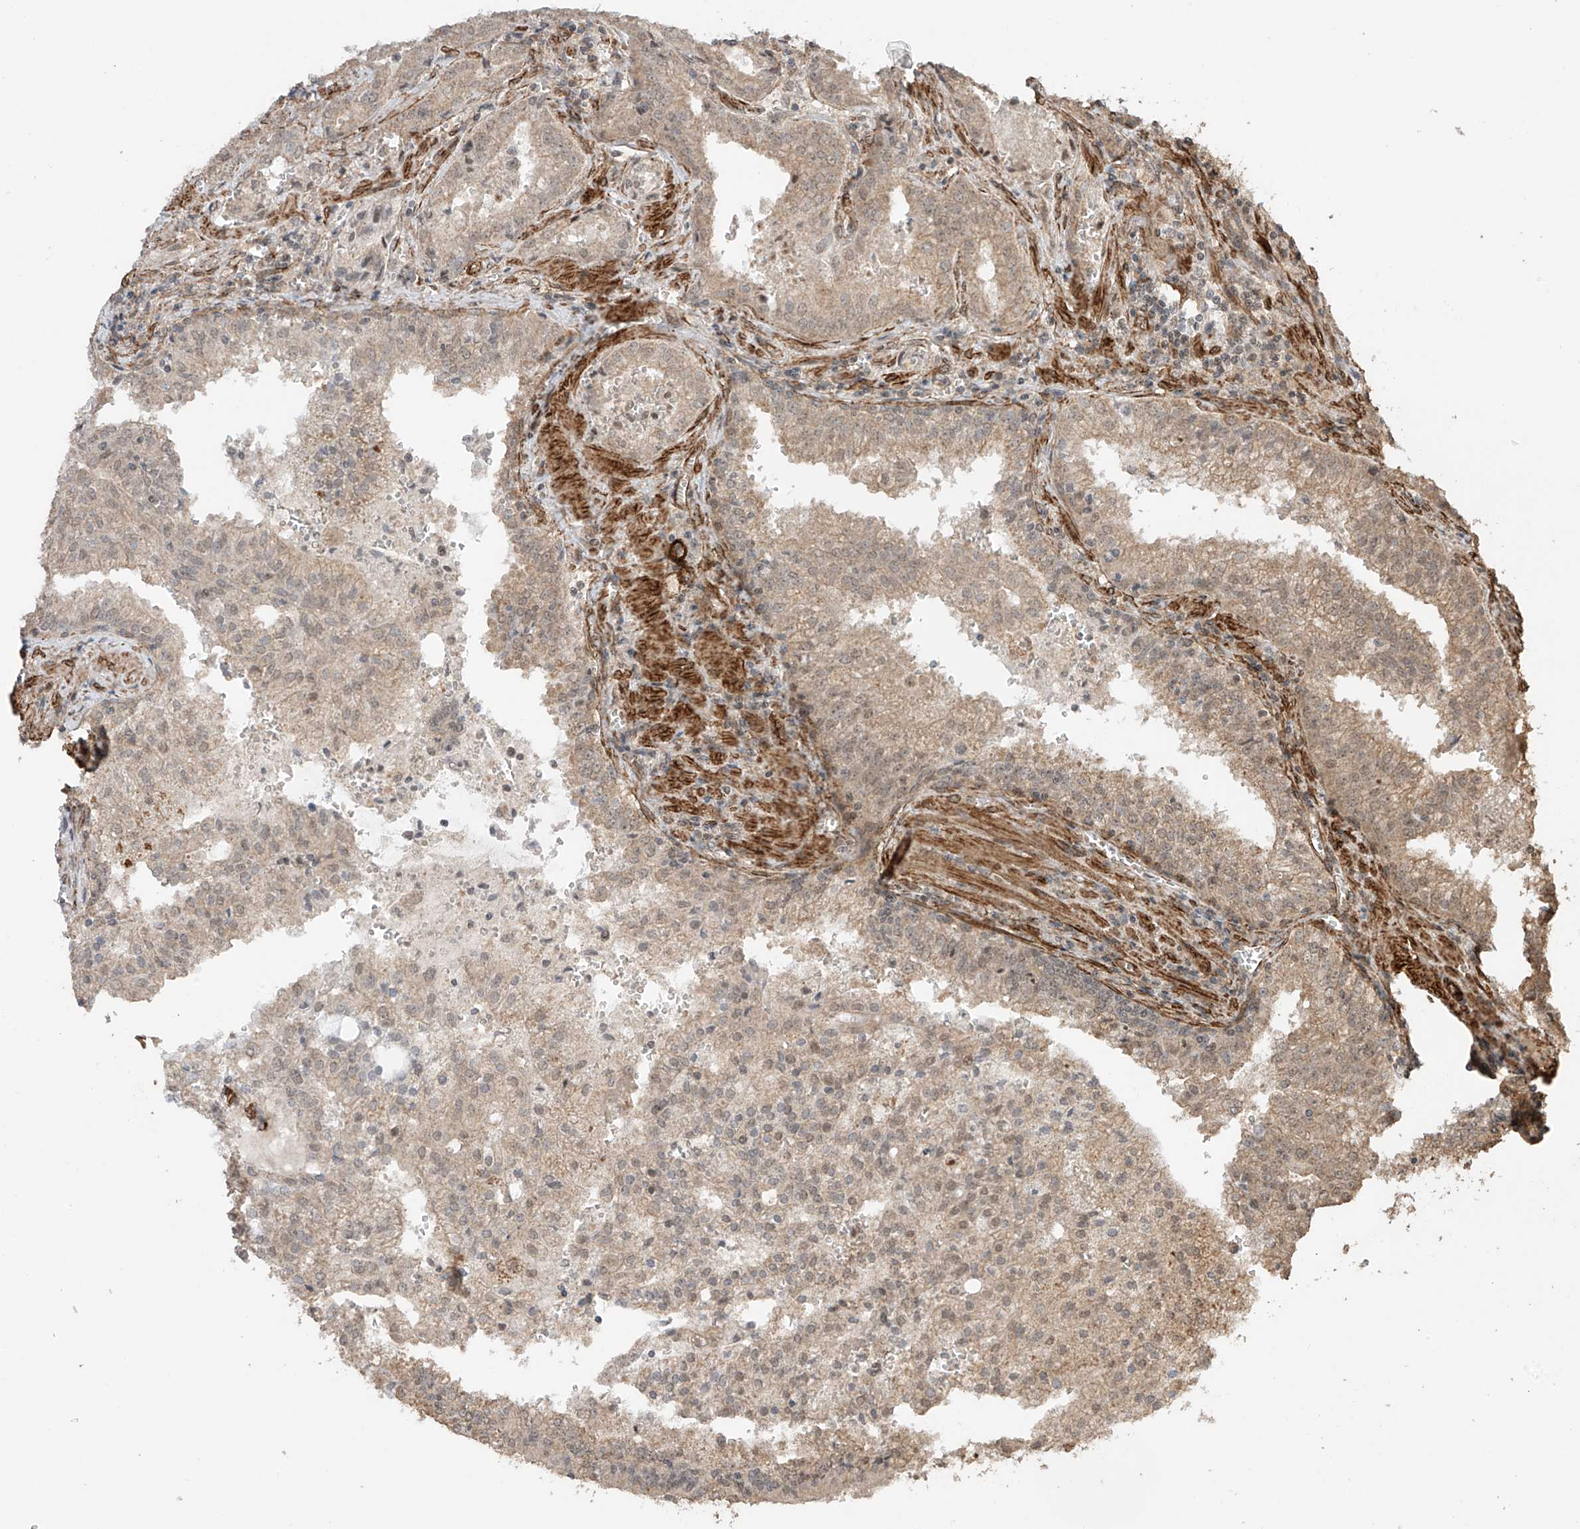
{"staining": {"intensity": "weak", "quantity": ">75%", "location": "cytoplasmic/membranous,nuclear"}, "tissue": "prostate cancer", "cell_type": "Tumor cells", "image_type": "cancer", "snomed": [{"axis": "morphology", "description": "Adenocarcinoma, High grade"}, {"axis": "topography", "description": "Prostate"}], "caption": "Protein expression analysis of high-grade adenocarcinoma (prostate) demonstrates weak cytoplasmic/membranous and nuclear staining in about >75% of tumor cells.", "gene": "TTLL5", "patient": {"sex": "male", "age": 68}}